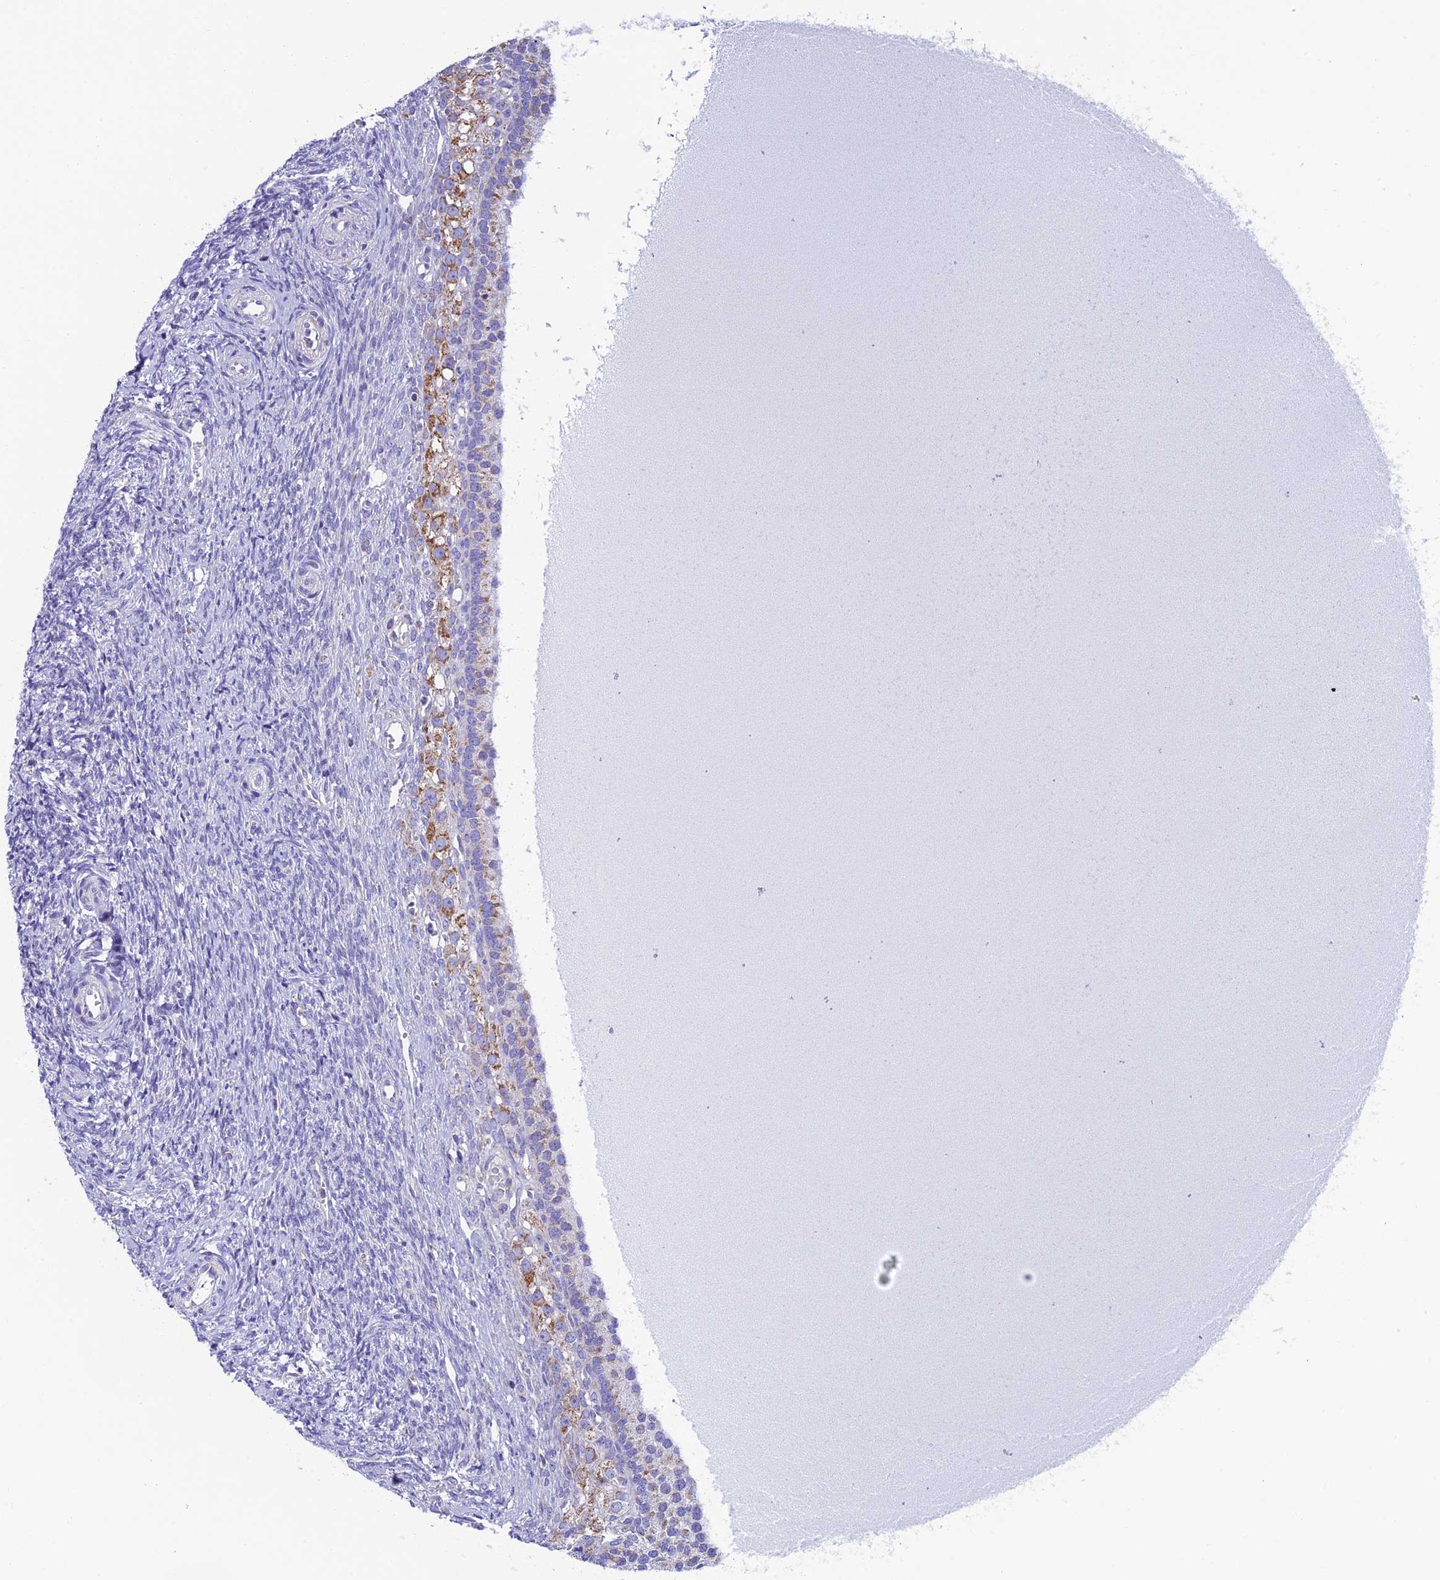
{"staining": {"intensity": "negative", "quantity": "none", "location": "none"}, "tissue": "ovary", "cell_type": "Follicle cells", "image_type": "normal", "snomed": [{"axis": "morphology", "description": "Normal tissue, NOS"}, {"axis": "topography", "description": "Ovary"}], "caption": "A histopathology image of ovary stained for a protein shows no brown staining in follicle cells. (DAB immunohistochemistry (IHC) visualized using brightfield microscopy, high magnification).", "gene": "REEP4", "patient": {"sex": "female", "age": 41}}